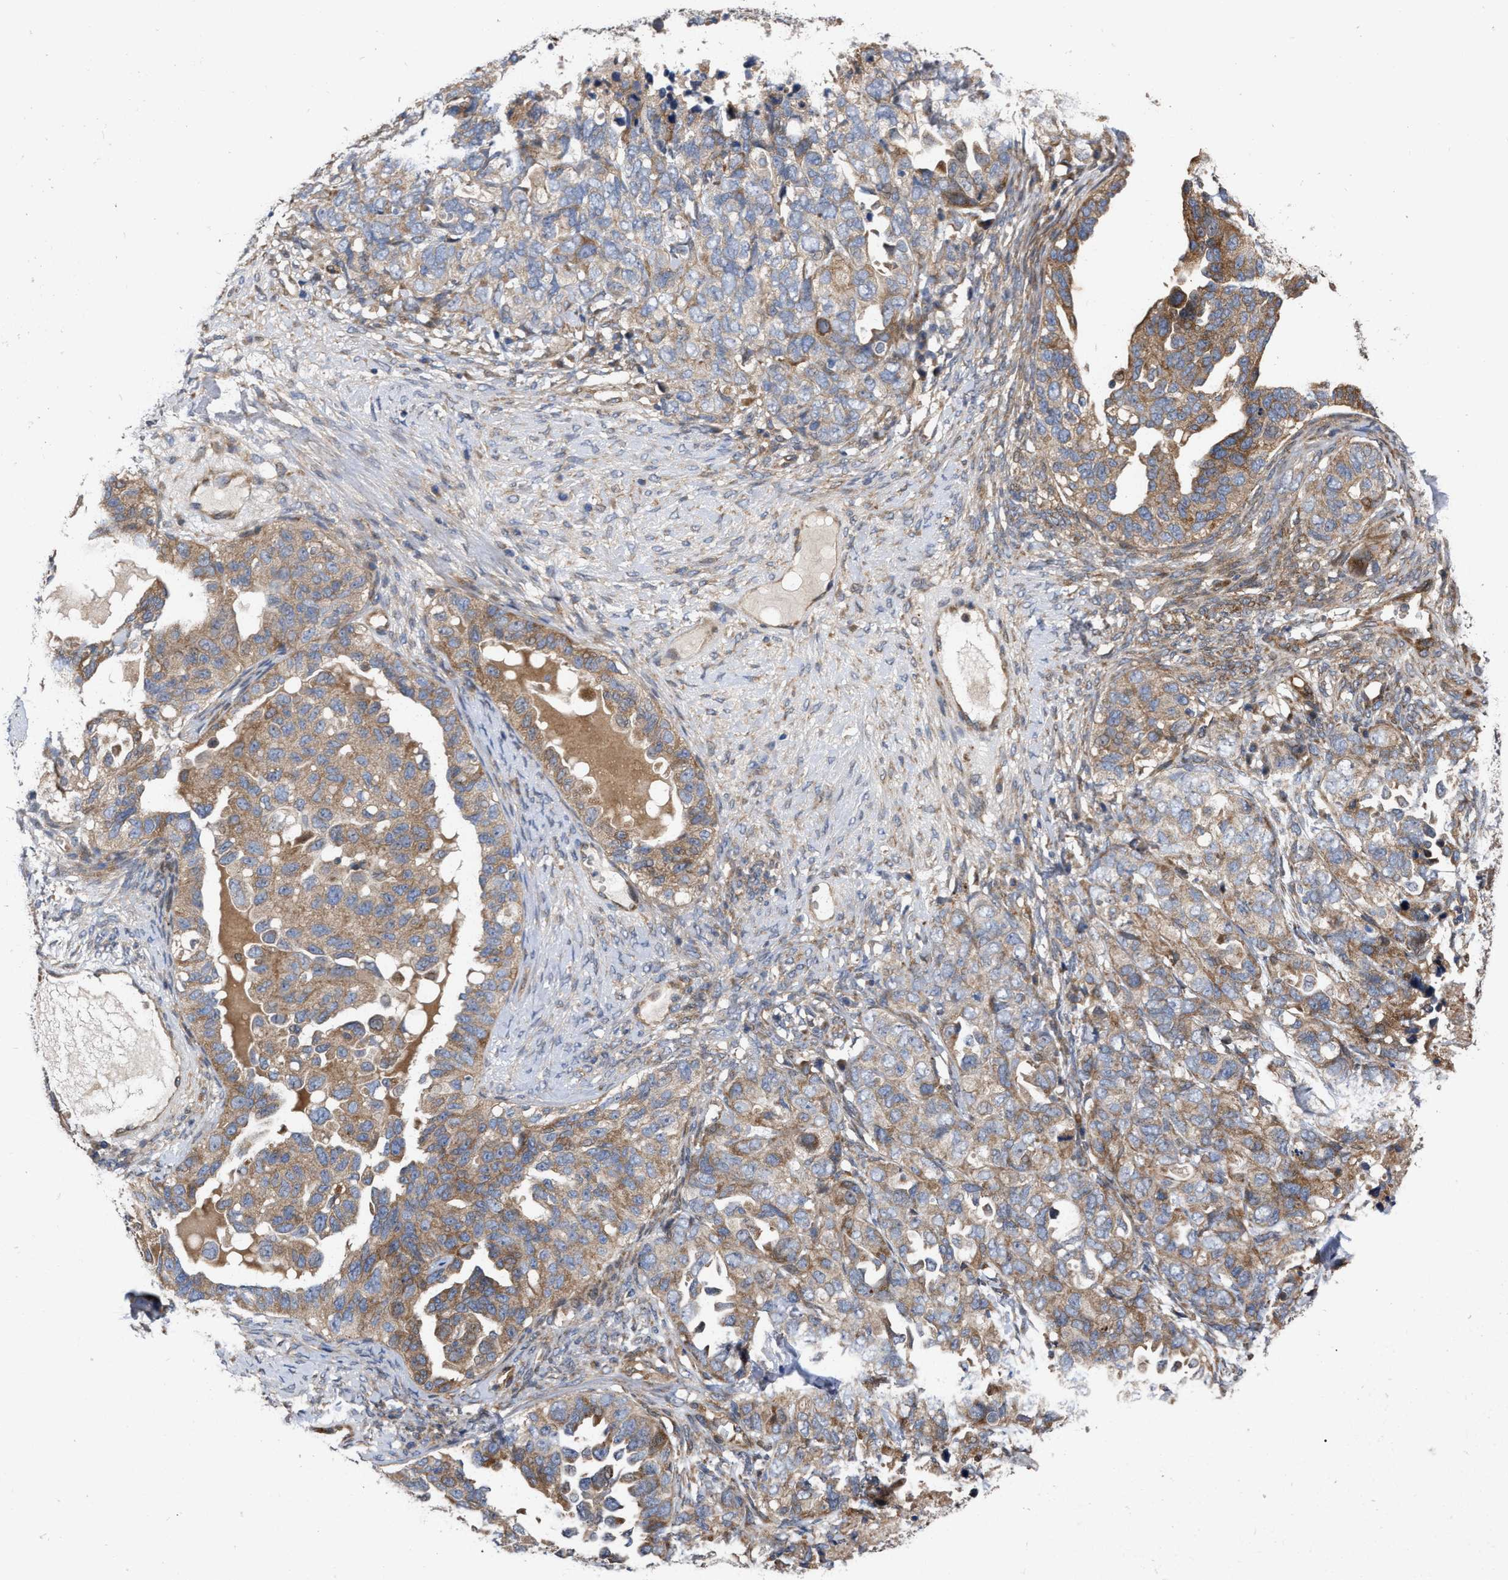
{"staining": {"intensity": "moderate", "quantity": ">75%", "location": "cytoplasmic/membranous"}, "tissue": "ovarian cancer", "cell_type": "Tumor cells", "image_type": "cancer", "snomed": [{"axis": "morphology", "description": "Cystadenocarcinoma, serous, NOS"}, {"axis": "topography", "description": "Ovary"}], "caption": "A brown stain labels moderate cytoplasmic/membranous expression of a protein in serous cystadenocarcinoma (ovarian) tumor cells.", "gene": "MLST8", "patient": {"sex": "female", "age": 82}}